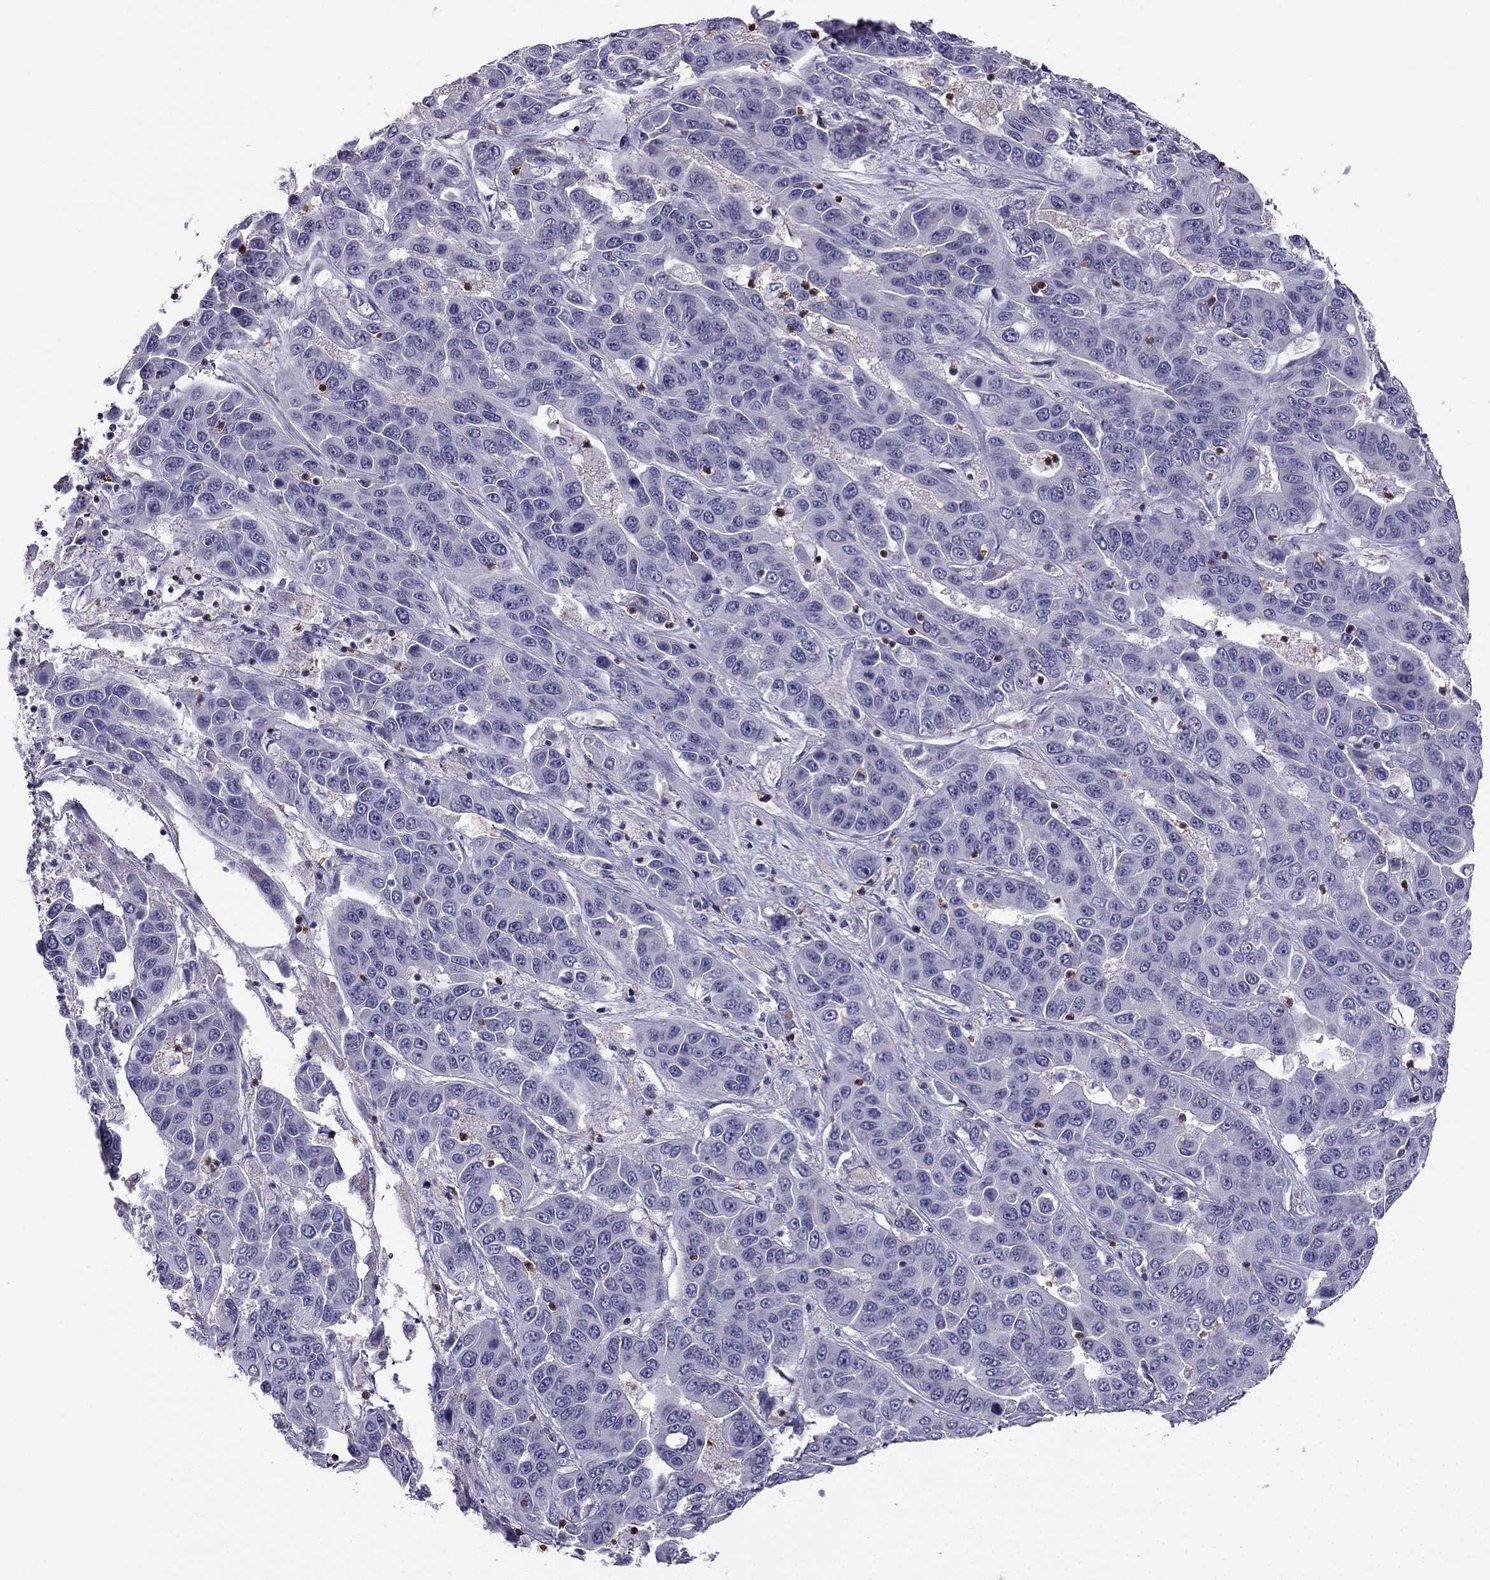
{"staining": {"intensity": "negative", "quantity": "none", "location": "none"}, "tissue": "liver cancer", "cell_type": "Tumor cells", "image_type": "cancer", "snomed": [{"axis": "morphology", "description": "Cholangiocarcinoma"}, {"axis": "topography", "description": "Liver"}], "caption": "IHC micrograph of neoplastic tissue: liver cancer (cholangiocarcinoma) stained with DAB (3,3'-diaminobenzidine) displays no significant protein expression in tumor cells.", "gene": "CCK", "patient": {"sex": "female", "age": 52}}